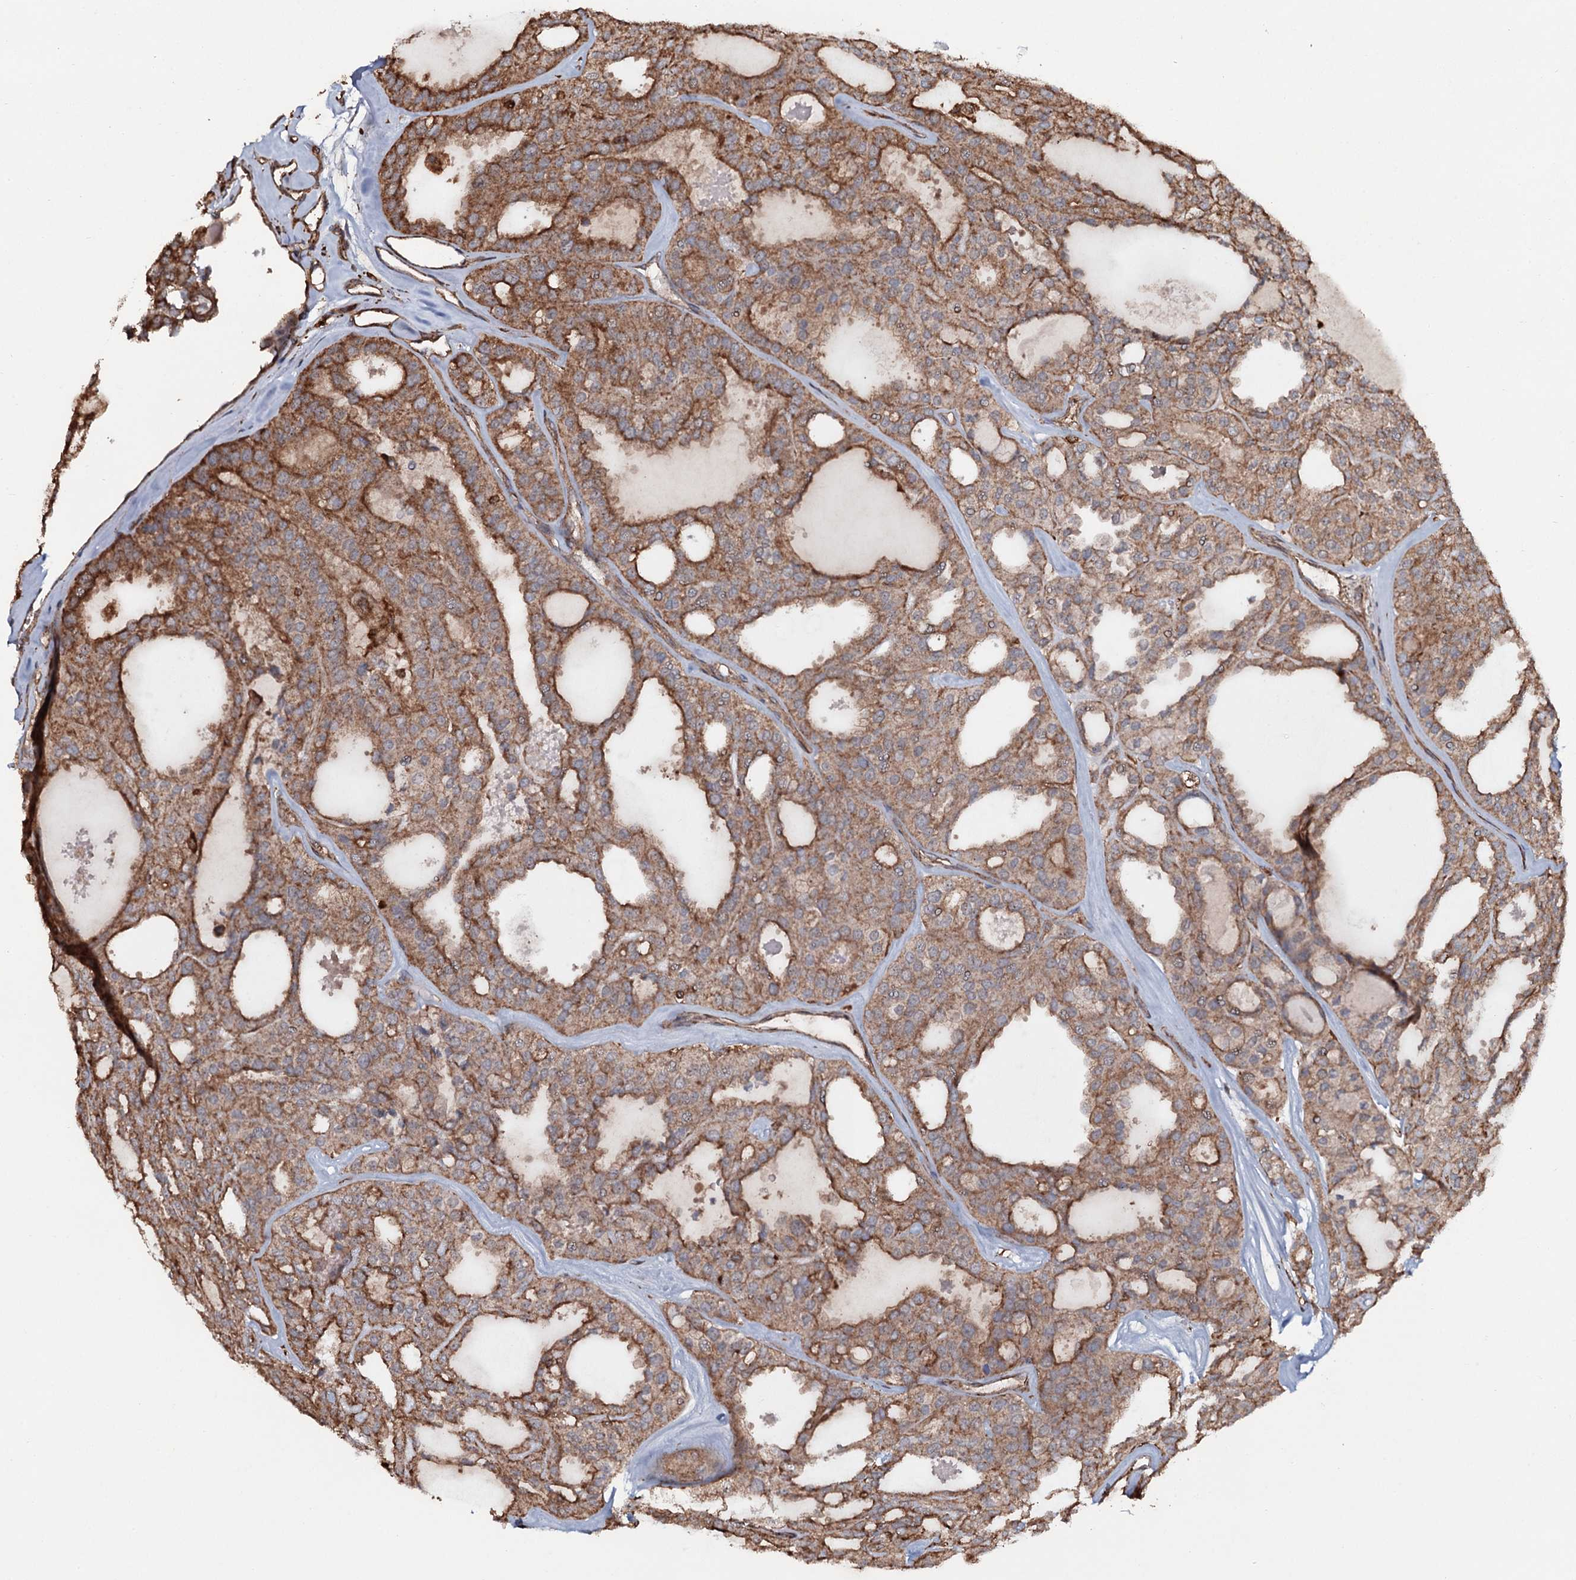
{"staining": {"intensity": "moderate", "quantity": ">75%", "location": "cytoplasmic/membranous"}, "tissue": "thyroid cancer", "cell_type": "Tumor cells", "image_type": "cancer", "snomed": [{"axis": "morphology", "description": "Follicular adenoma carcinoma, NOS"}, {"axis": "topography", "description": "Thyroid gland"}], "caption": "Approximately >75% of tumor cells in thyroid cancer reveal moderate cytoplasmic/membranous protein expression as visualized by brown immunohistochemical staining.", "gene": "VWA8", "patient": {"sex": "male", "age": 75}}